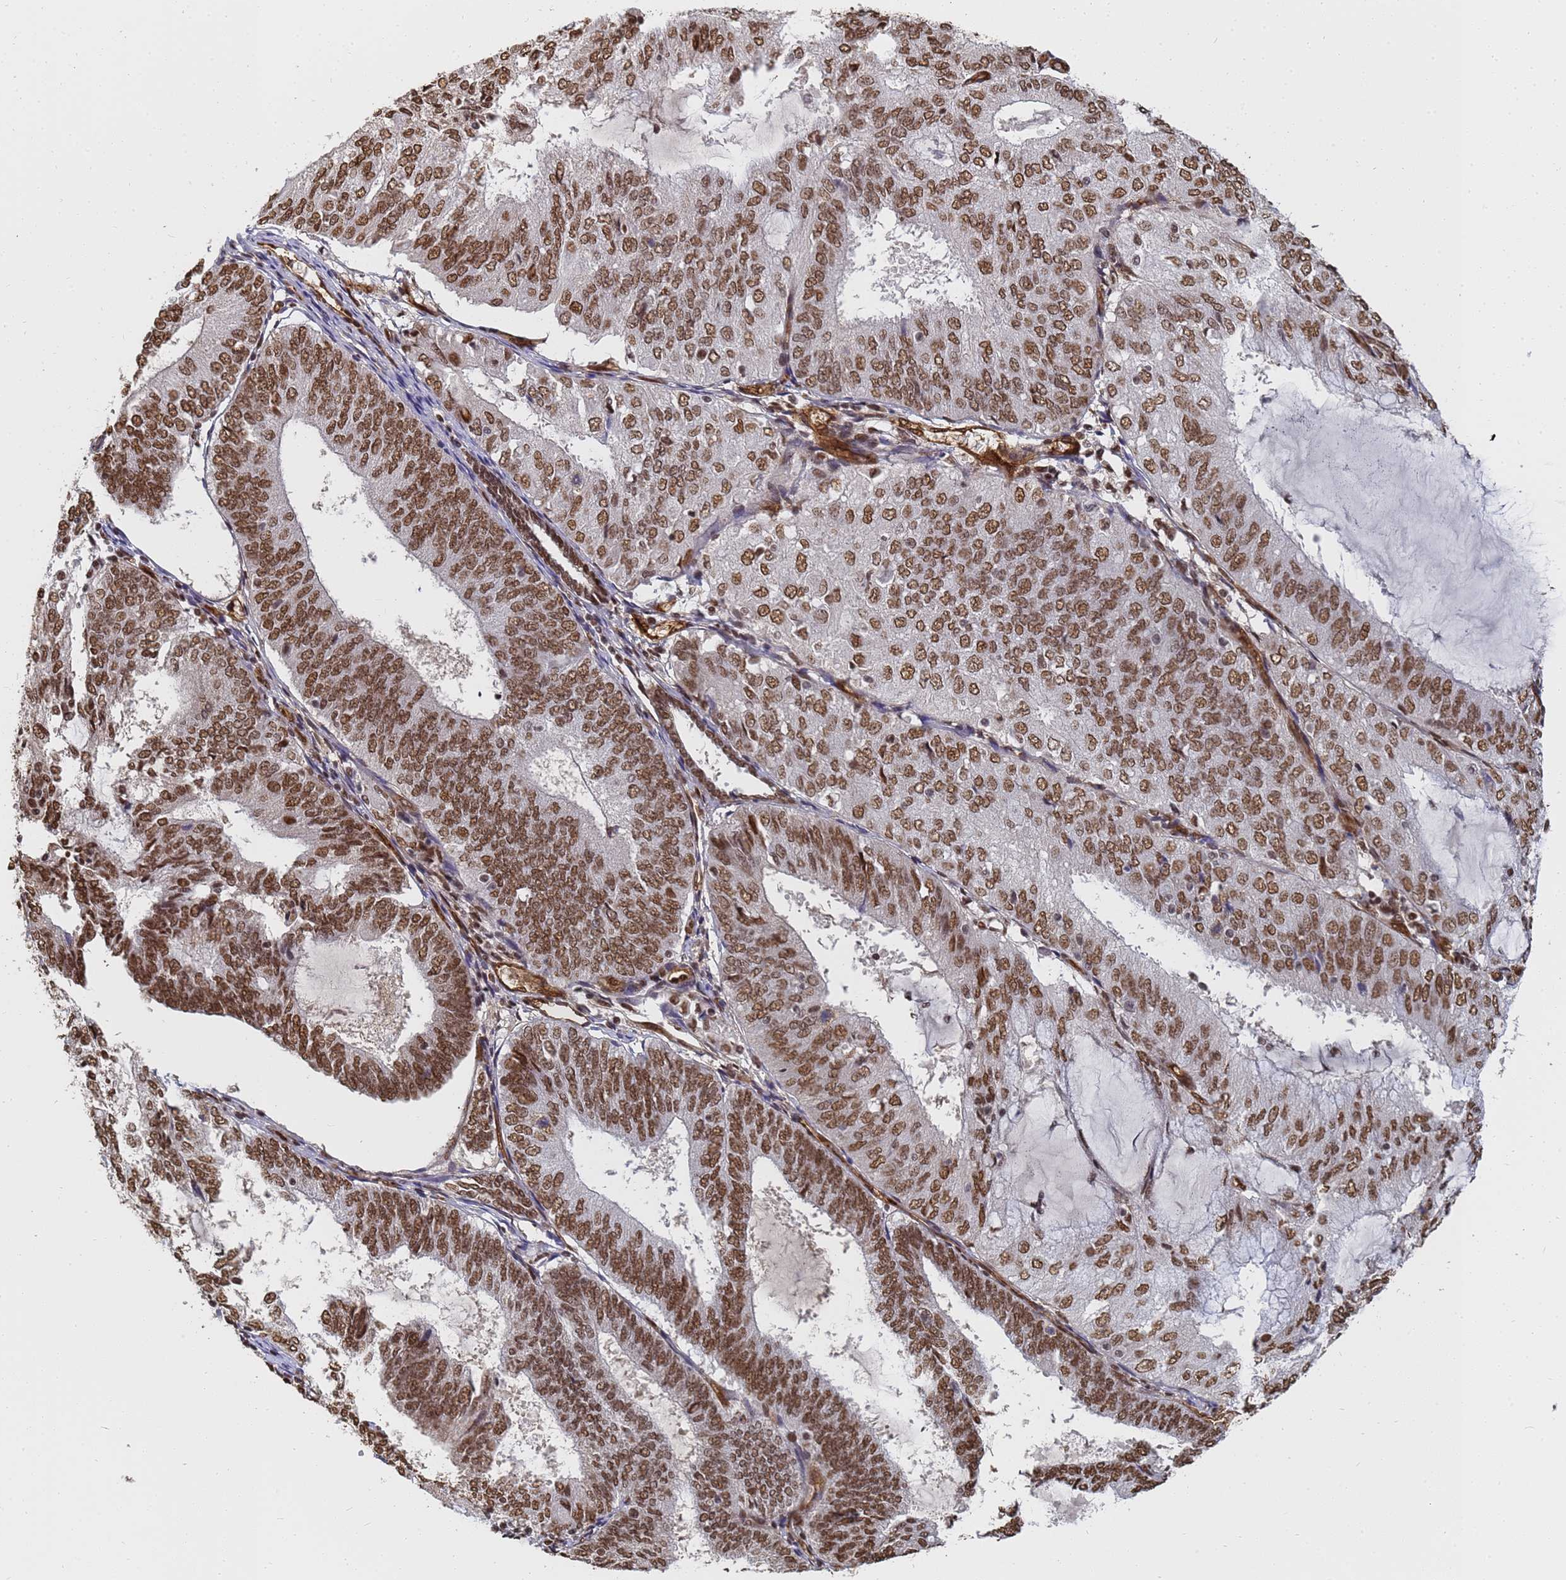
{"staining": {"intensity": "strong", "quantity": ">75%", "location": "nuclear"}, "tissue": "endometrial cancer", "cell_type": "Tumor cells", "image_type": "cancer", "snomed": [{"axis": "morphology", "description": "Adenocarcinoma, NOS"}, {"axis": "topography", "description": "Endometrium"}], "caption": "IHC of human endometrial cancer exhibits high levels of strong nuclear expression in approximately >75% of tumor cells. Immunohistochemistry stains the protein in brown and the nuclei are stained blue.", "gene": "RAVER2", "patient": {"sex": "female", "age": 81}}